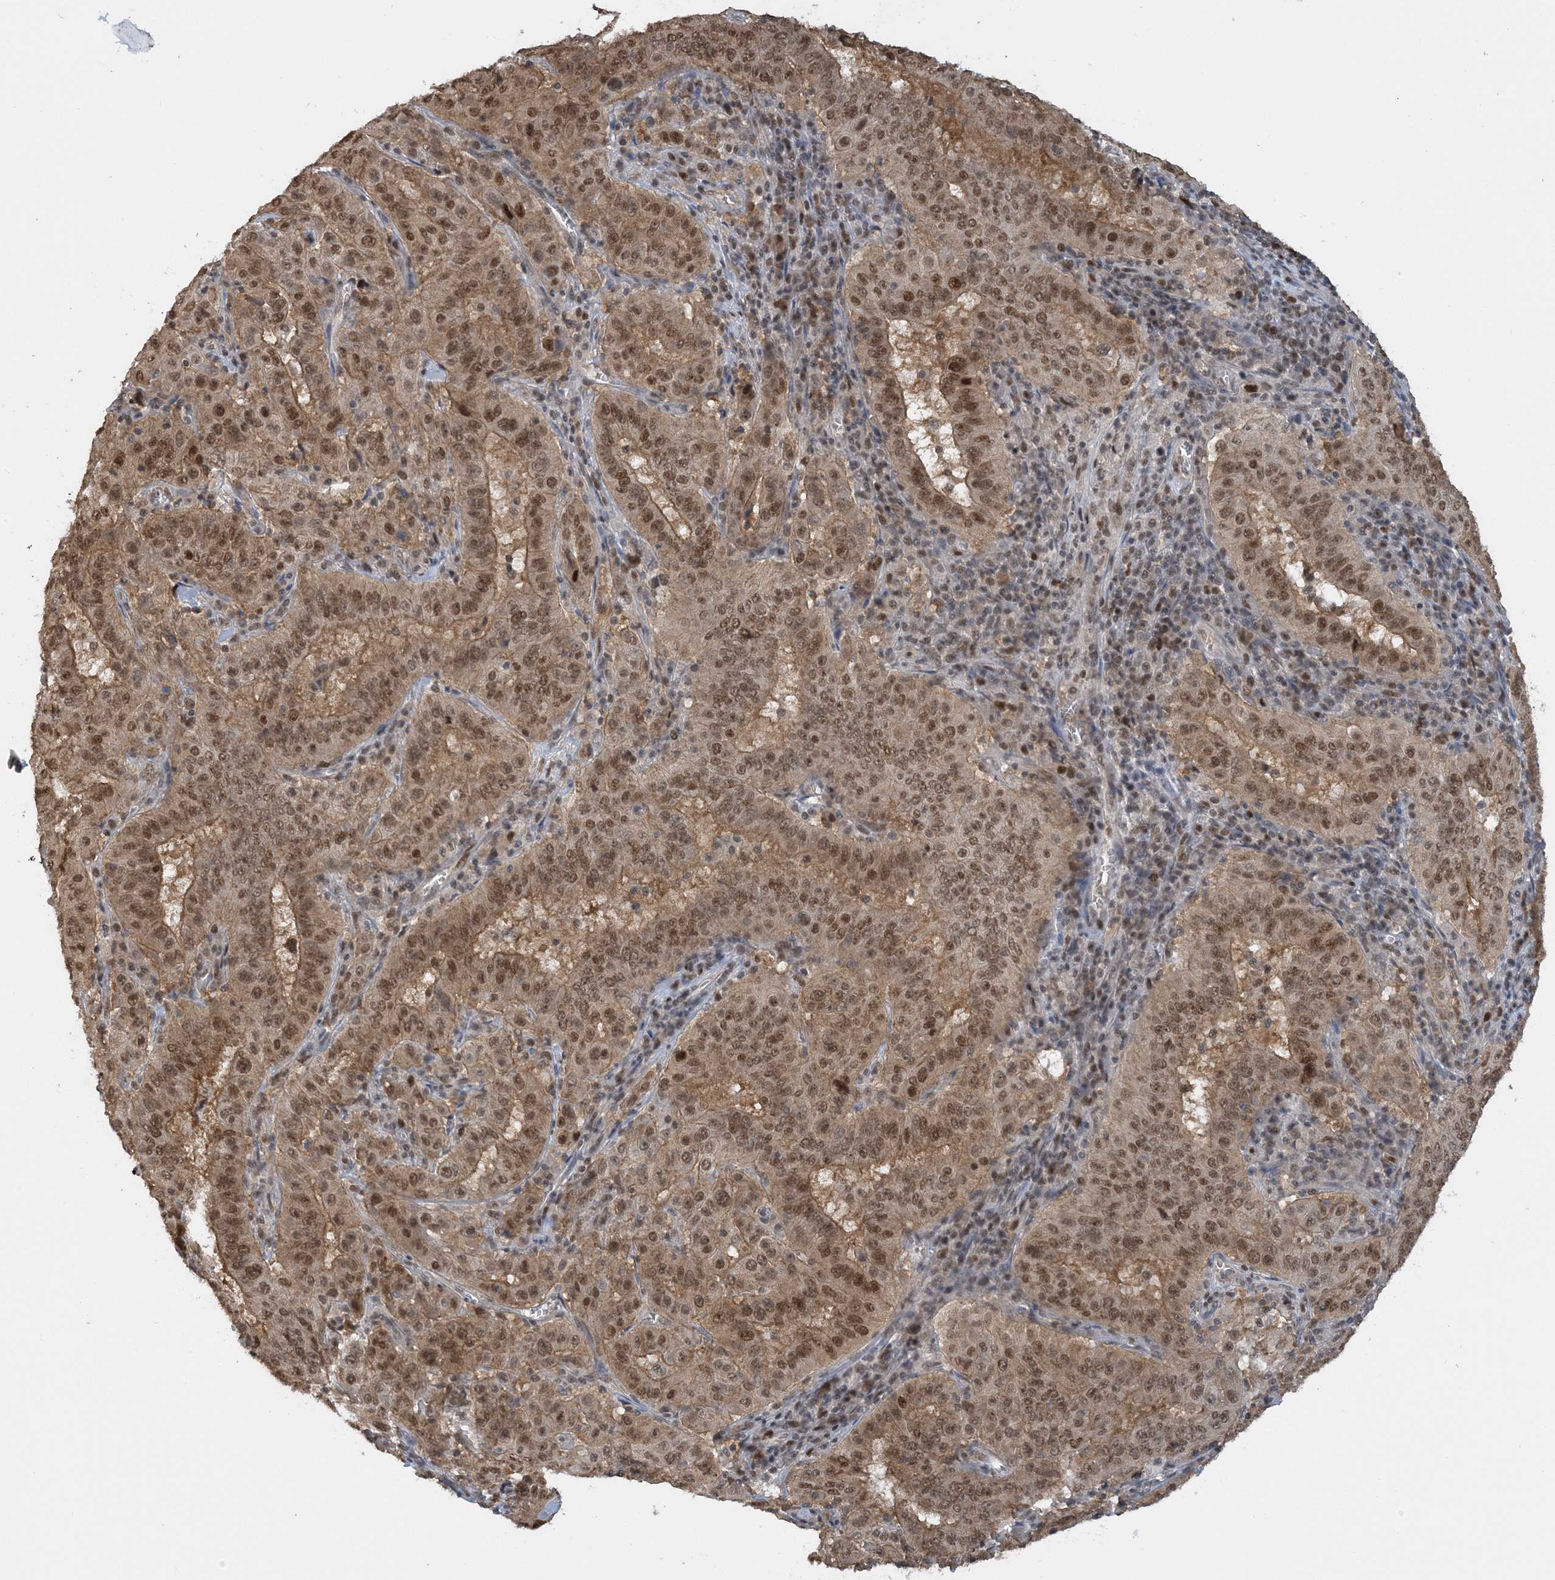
{"staining": {"intensity": "moderate", "quantity": ">75%", "location": "cytoplasmic/membranous,nuclear"}, "tissue": "pancreatic cancer", "cell_type": "Tumor cells", "image_type": "cancer", "snomed": [{"axis": "morphology", "description": "Adenocarcinoma, NOS"}, {"axis": "topography", "description": "Pancreas"}], "caption": "A micrograph showing moderate cytoplasmic/membranous and nuclear positivity in approximately >75% of tumor cells in pancreatic adenocarcinoma, as visualized by brown immunohistochemical staining.", "gene": "ACYP2", "patient": {"sex": "male", "age": 63}}